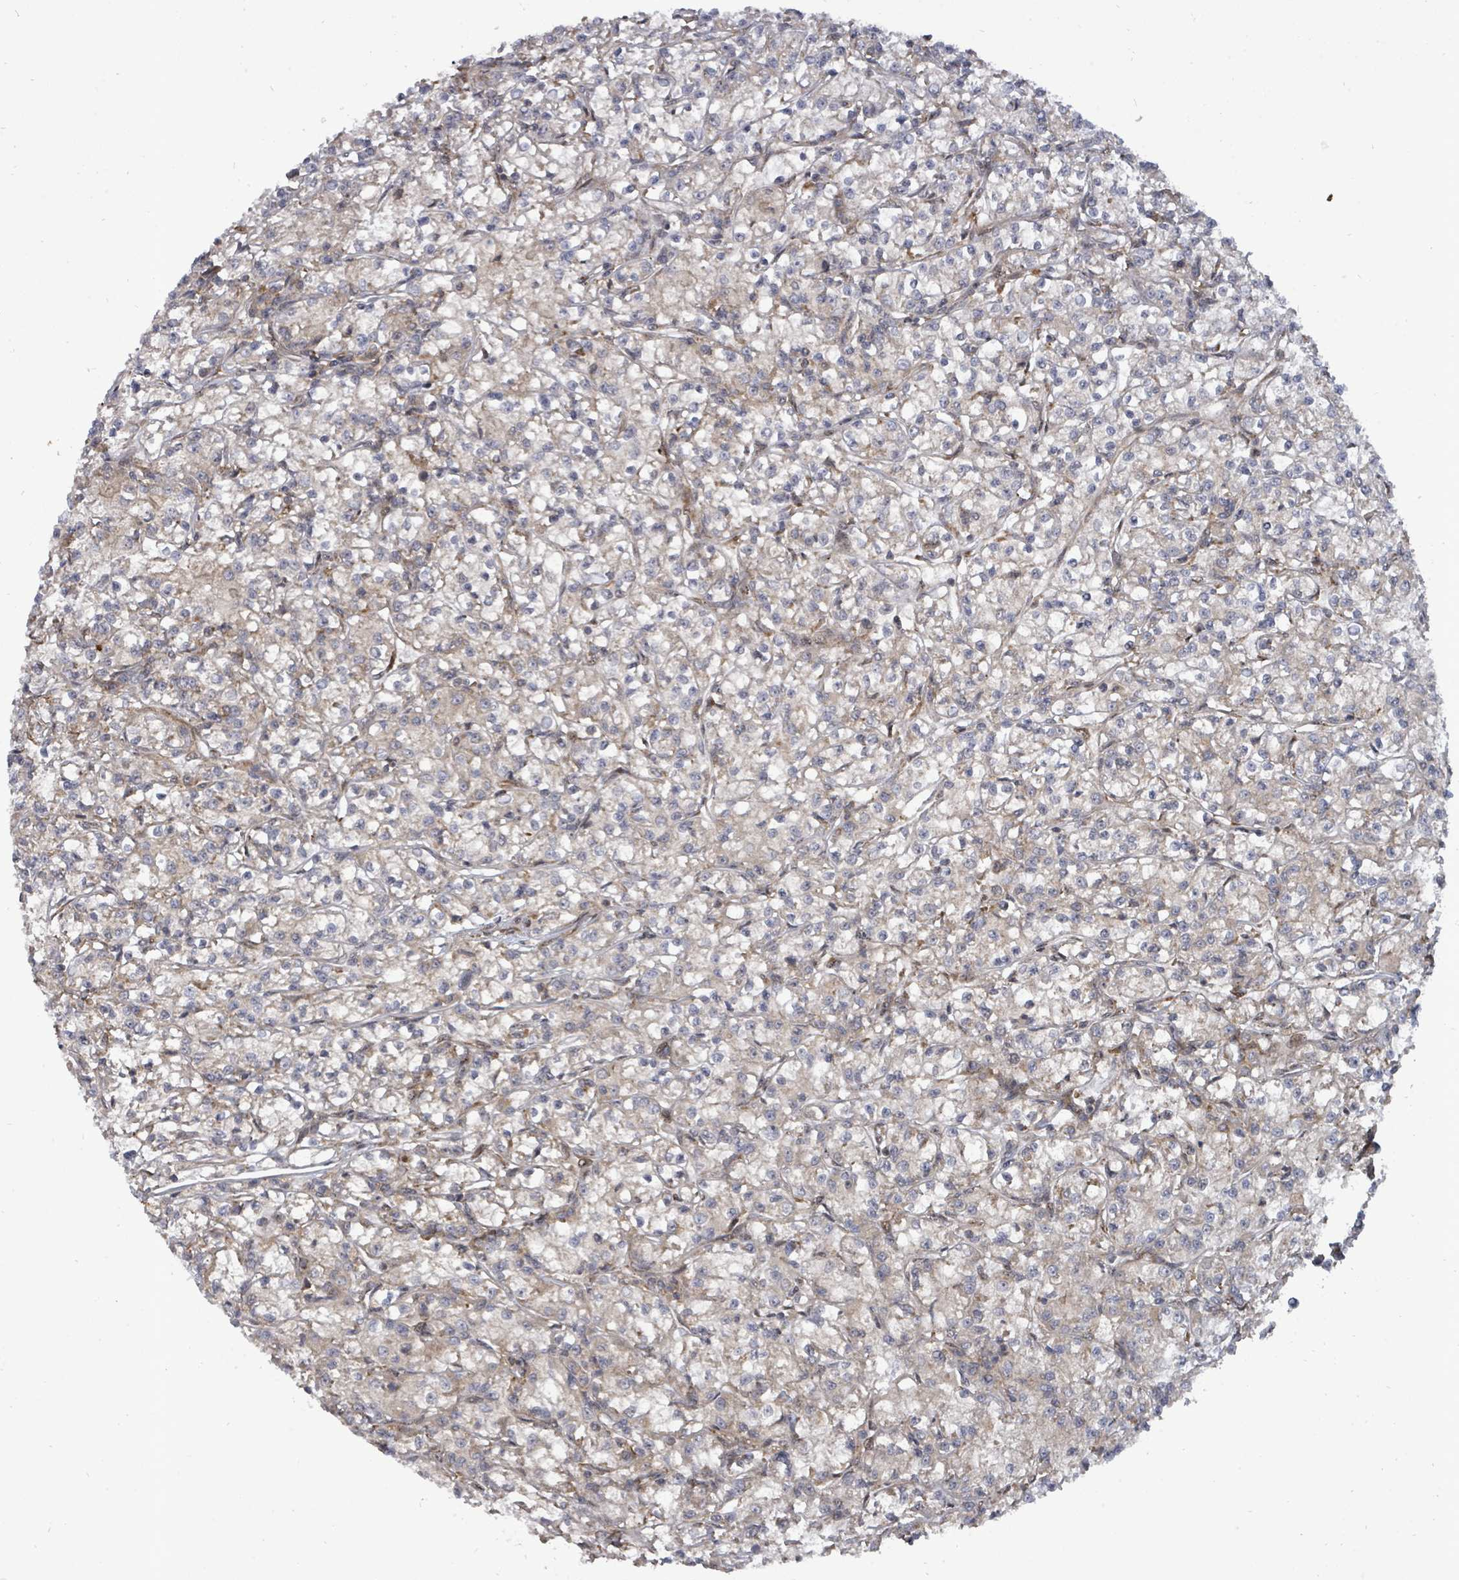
{"staining": {"intensity": "weak", "quantity": "<25%", "location": "cytoplasmic/membranous"}, "tissue": "renal cancer", "cell_type": "Tumor cells", "image_type": "cancer", "snomed": [{"axis": "morphology", "description": "Adenocarcinoma, NOS"}, {"axis": "topography", "description": "Kidney"}], "caption": "Protein analysis of renal cancer shows no significant positivity in tumor cells. (Brightfield microscopy of DAB immunohistochemistry at high magnification).", "gene": "EIF3C", "patient": {"sex": "female", "age": 59}}